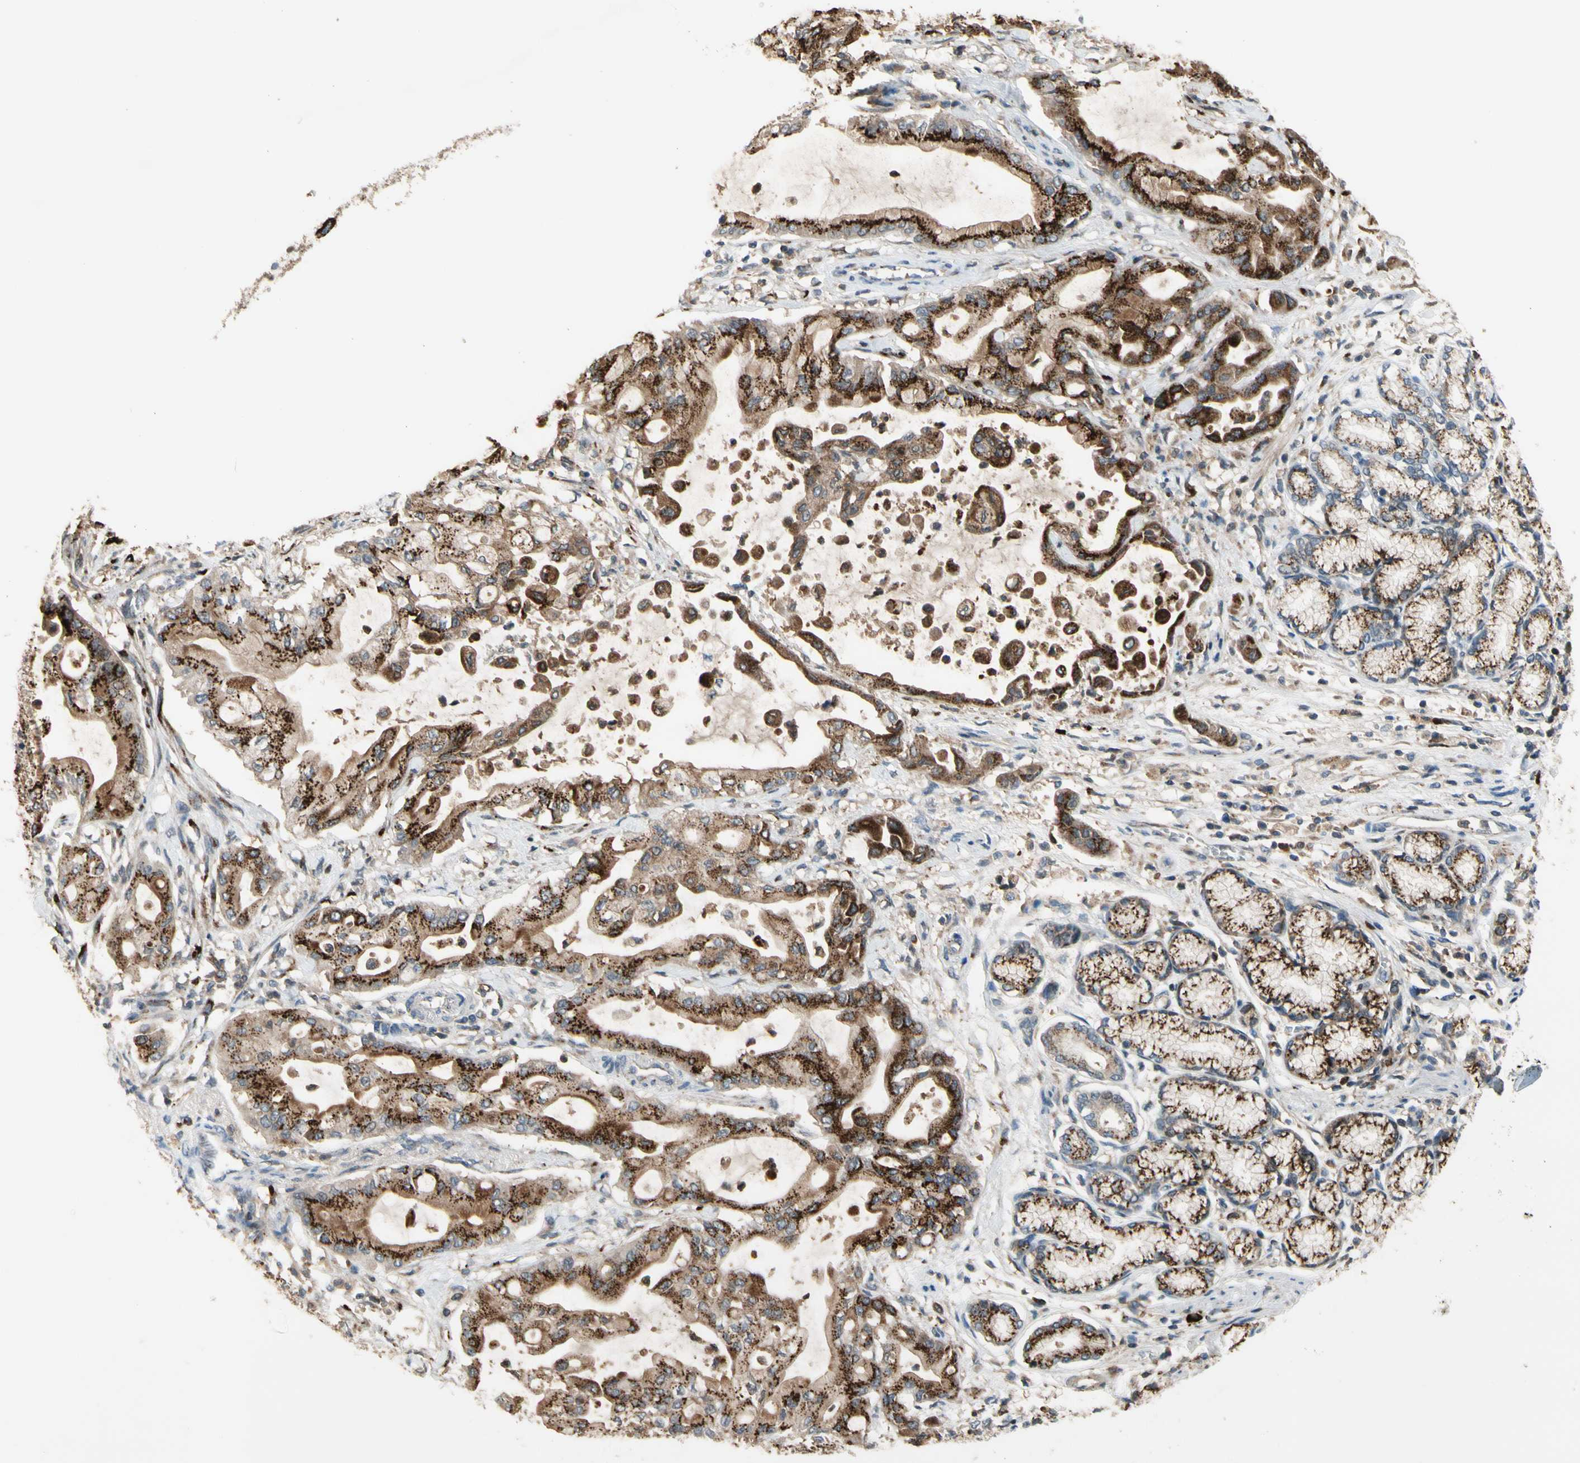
{"staining": {"intensity": "strong", "quantity": ">75%", "location": "cytoplasmic/membranous"}, "tissue": "pancreatic cancer", "cell_type": "Tumor cells", "image_type": "cancer", "snomed": [{"axis": "morphology", "description": "Adenocarcinoma, NOS"}, {"axis": "morphology", "description": "Adenocarcinoma, metastatic, NOS"}, {"axis": "topography", "description": "Lymph node"}, {"axis": "topography", "description": "Pancreas"}, {"axis": "topography", "description": "Duodenum"}], "caption": "A brown stain highlights strong cytoplasmic/membranous positivity of a protein in human adenocarcinoma (pancreatic) tumor cells.", "gene": "GALNT5", "patient": {"sex": "female", "age": 64}}